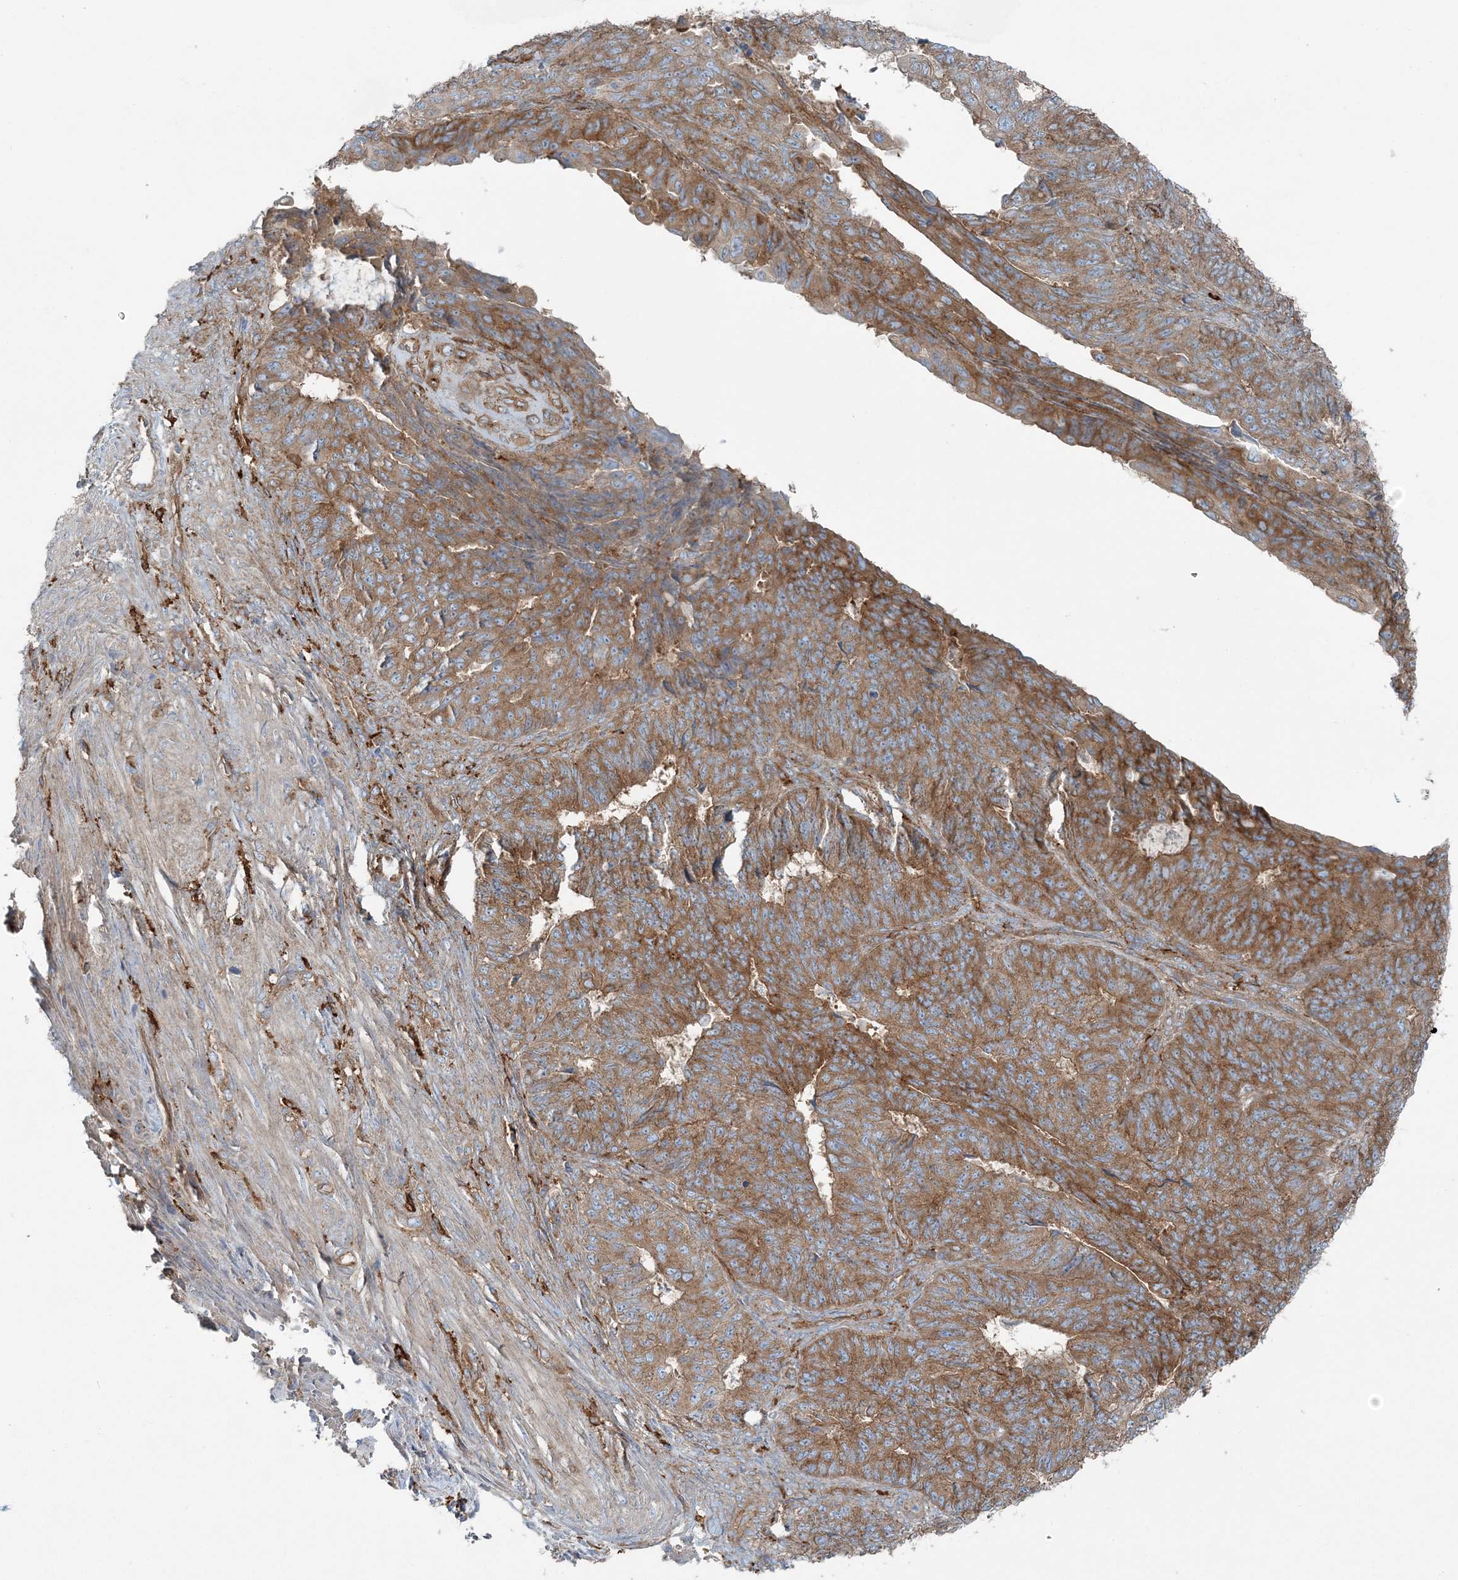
{"staining": {"intensity": "strong", "quantity": ">75%", "location": "cytoplasmic/membranous"}, "tissue": "endometrial cancer", "cell_type": "Tumor cells", "image_type": "cancer", "snomed": [{"axis": "morphology", "description": "Adenocarcinoma, NOS"}, {"axis": "topography", "description": "Endometrium"}], "caption": "This histopathology image demonstrates IHC staining of human endometrial cancer (adenocarcinoma), with high strong cytoplasmic/membranous staining in approximately >75% of tumor cells.", "gene": "SNX2", "patient": {"sex": "female", "age": 32}}